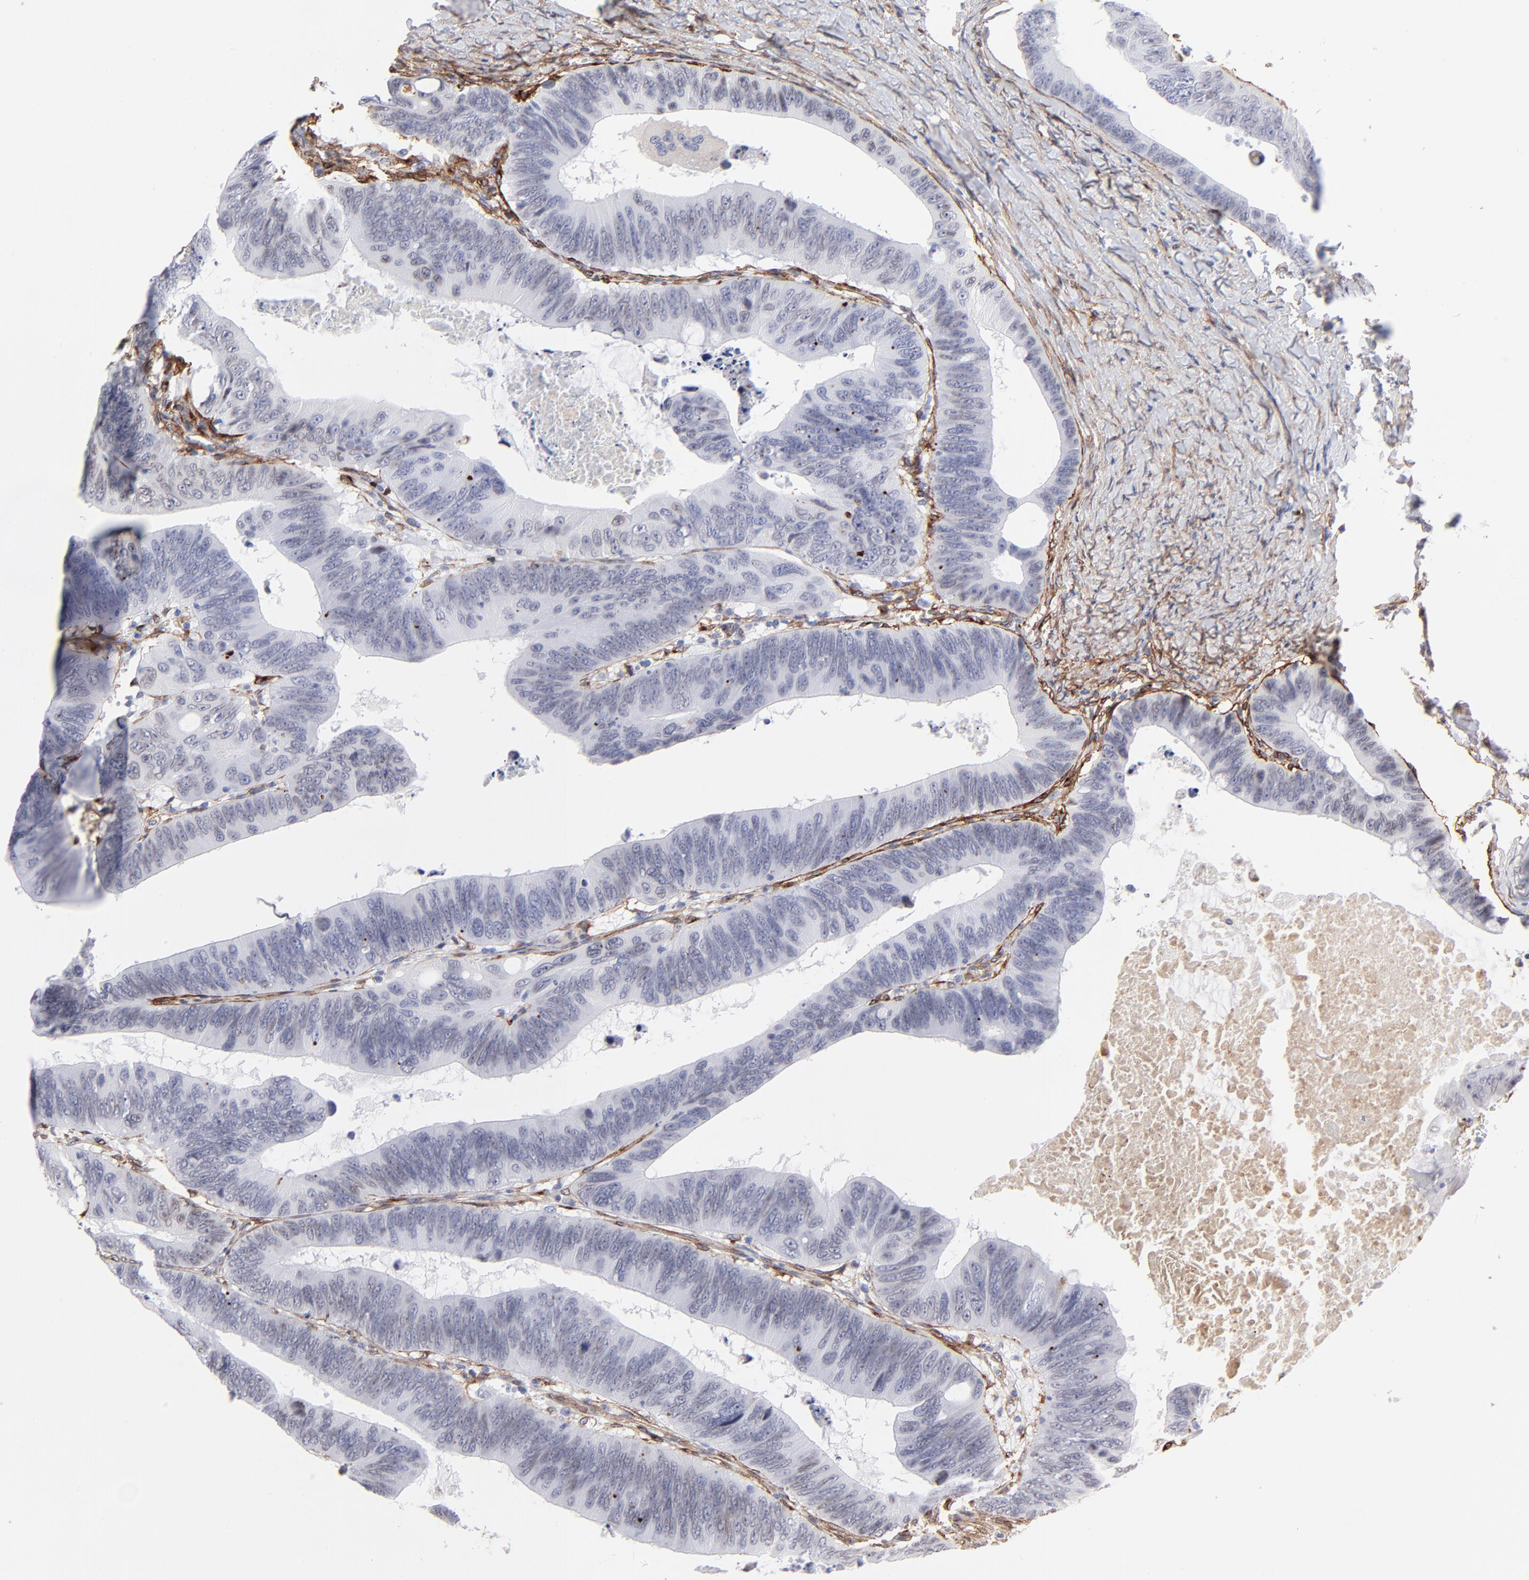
{"staining": {"intensity": "negative", "quantity": "none", "location": "none"}, "tissue": "colorectal cancer", "cell_type": "Tumor cells", "image_type": "cancer", "snomed": [{"axis": "morphology", "description": "Adenocarcinoma, NOS"}, {"axis": "topography", "description": "Colon"}], "caption": "Image shows no protein expression in tumor cells of colorectal adenocarcinoma tissue.", "gene": "PDGFRB", "patient": {"sex": "female", "age": 55}}